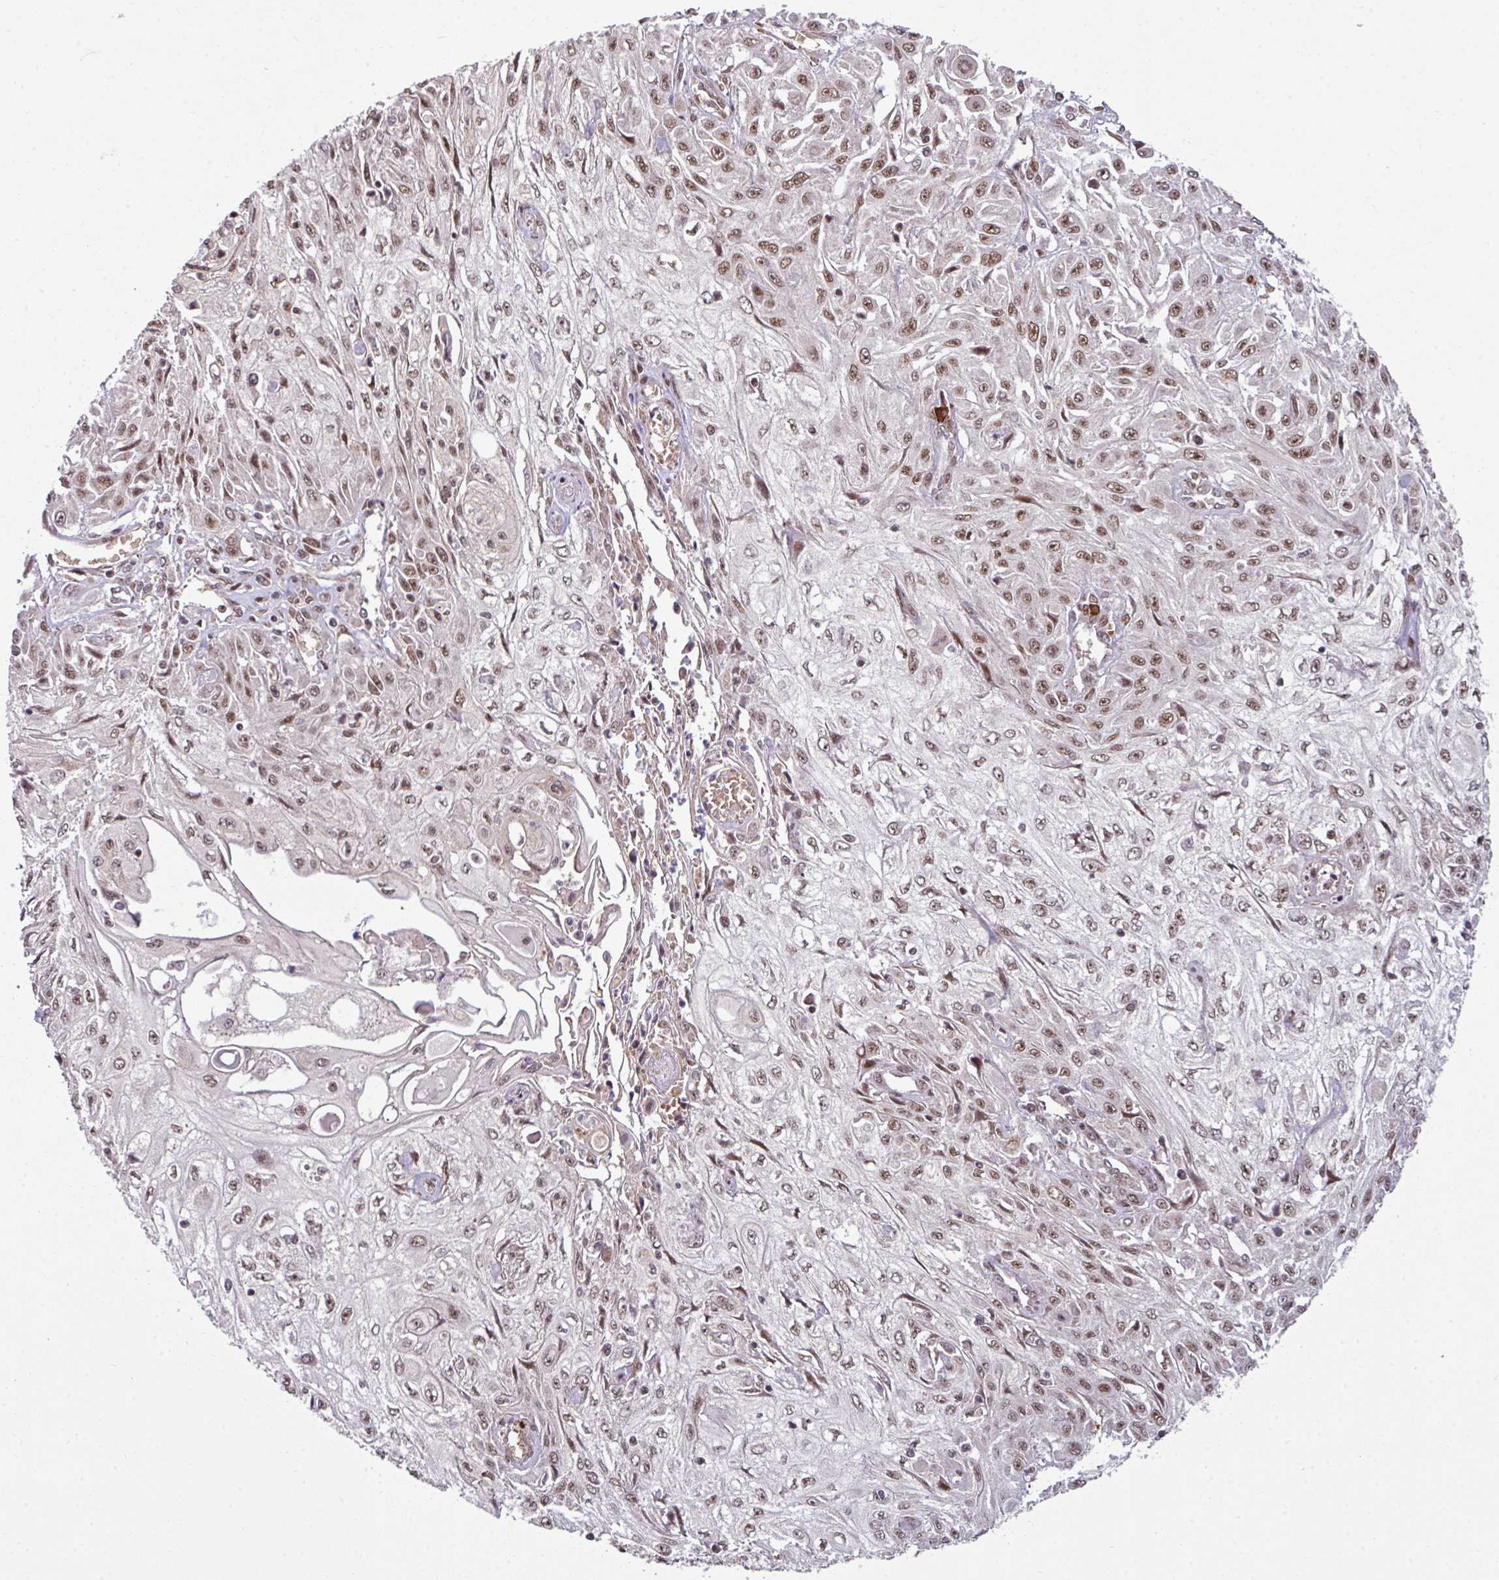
{"staining": {"intensity": "moderate", "quantity": ">75%", "location": "nuclear"}, "tissue": "skin cancer", "cell_type": "Tumor cells", "image_type": "cancer", "snomed": [{"axis": "morphology", "description": "Squamous cell carcinoma, NOS"}, {"axis": "morphology", "description": "Squamous cell carcinoma, metastatic, NOS"}, {"axis": "topography", "description": "Skin"}, {"axis": "topography", "description": "Lymph node"}], "caption": "A medium amount of moderate nuclear expression is seen in approximately >75% of tumor cells in metastatic squamous cell carcinoma (skin) tissue.", "gene": "PHF23", "patient": {"sex": "male", "age": 75}}